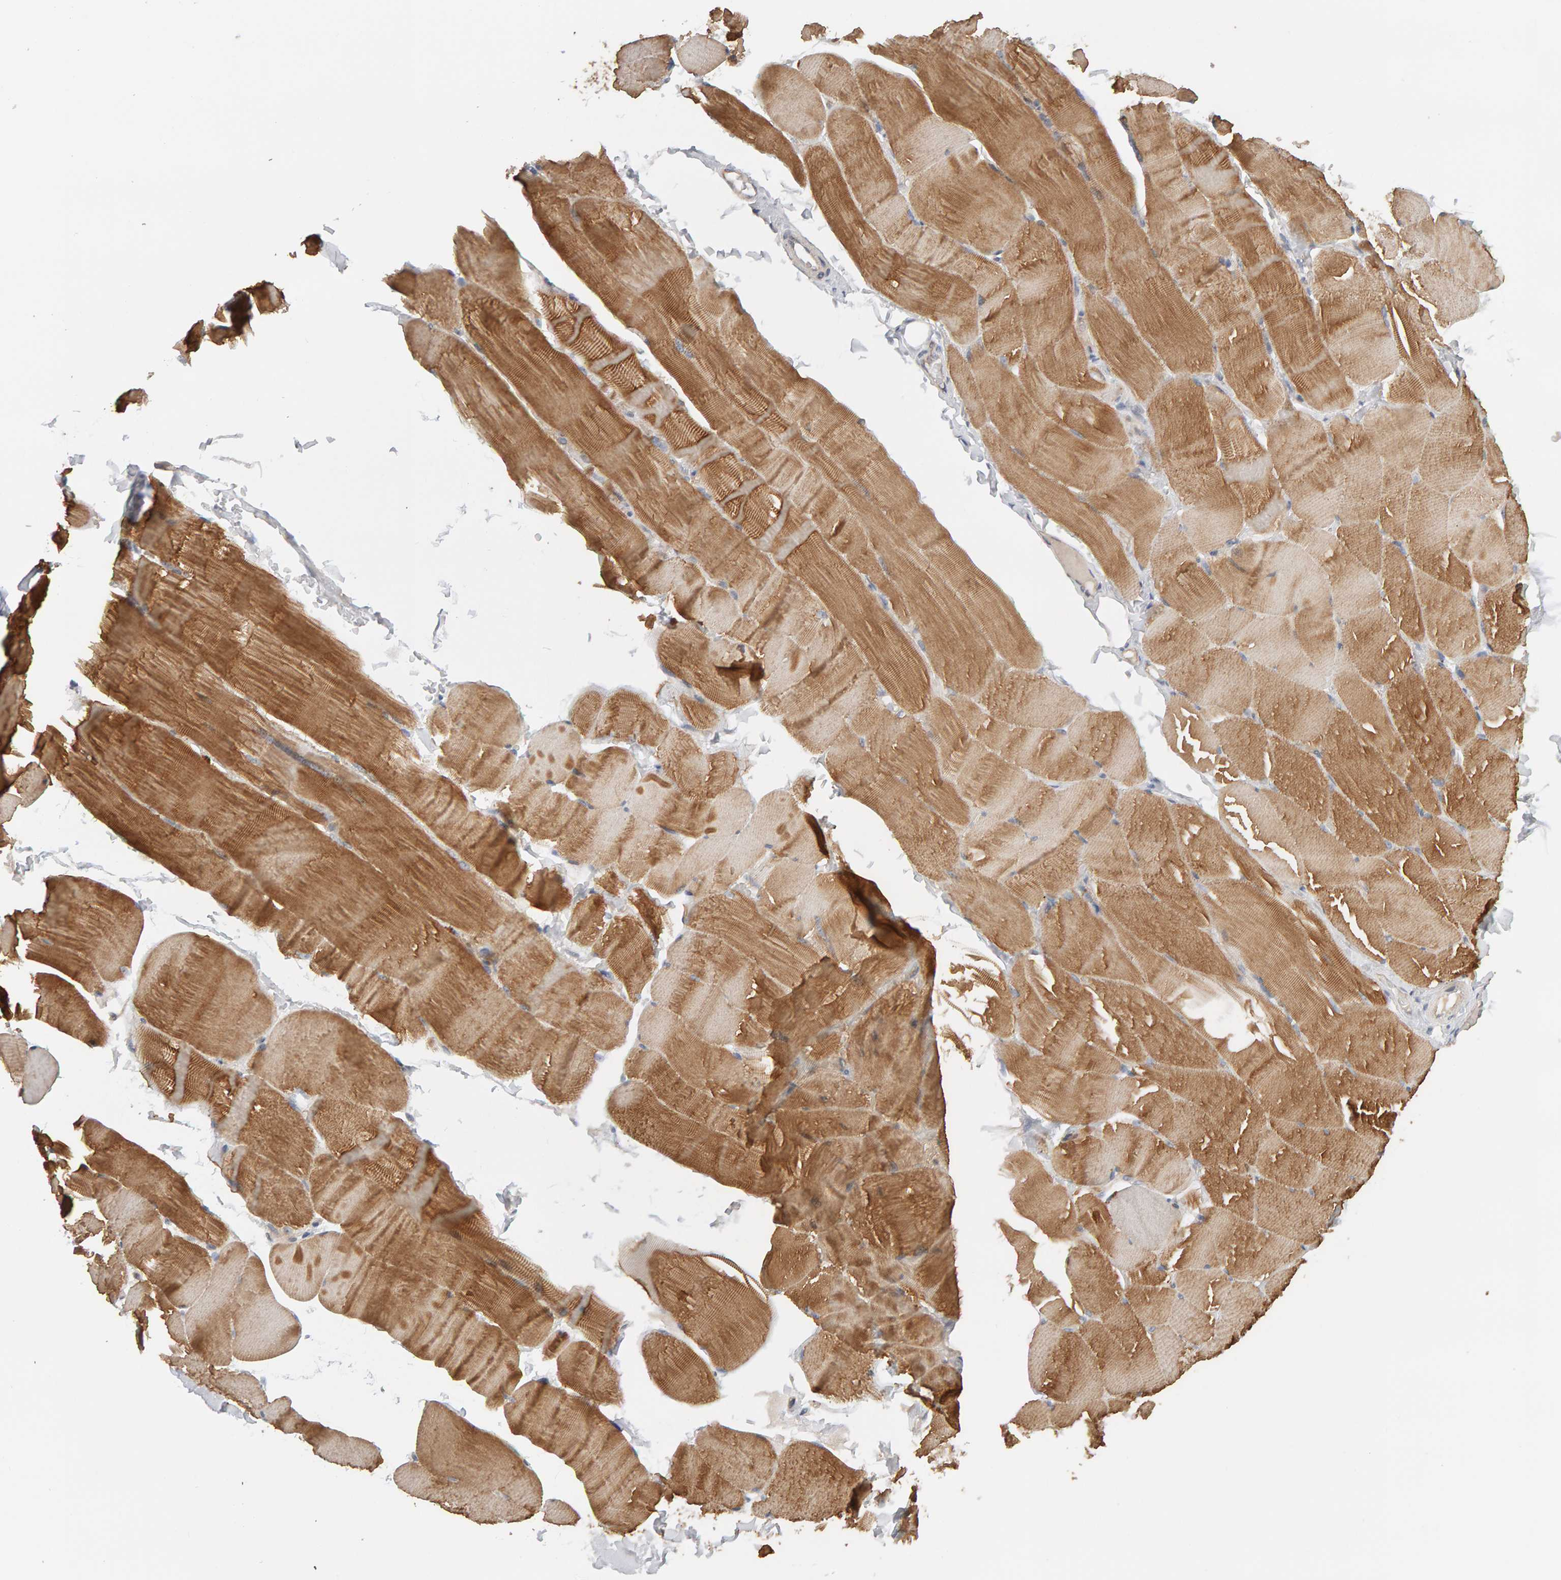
{"staining": {"intensity": "moderate", "quantity": ">75%", "location": "cytoplasmic/membranous"}, "tissue": "skeletal muscle", "cell_type": "Myocytes", "image_type": "normal", "snomed": [{"axis": "morphology", "description": "Normal tissue, NOS"}, {"axis": "topography", "description": "Skin"}, {"axis": "topography", "description": "Skeletal muscle"}], "caption": "A high-resolution photomicrograph shows IHC staining of unremarkable skeletal muscle, which displays moderate cytoplasmic/membranous positivity in approximately >75% of myocytes.", "gene": "PPP1R16A", "patient": {"sex": "male", "age": 83}}